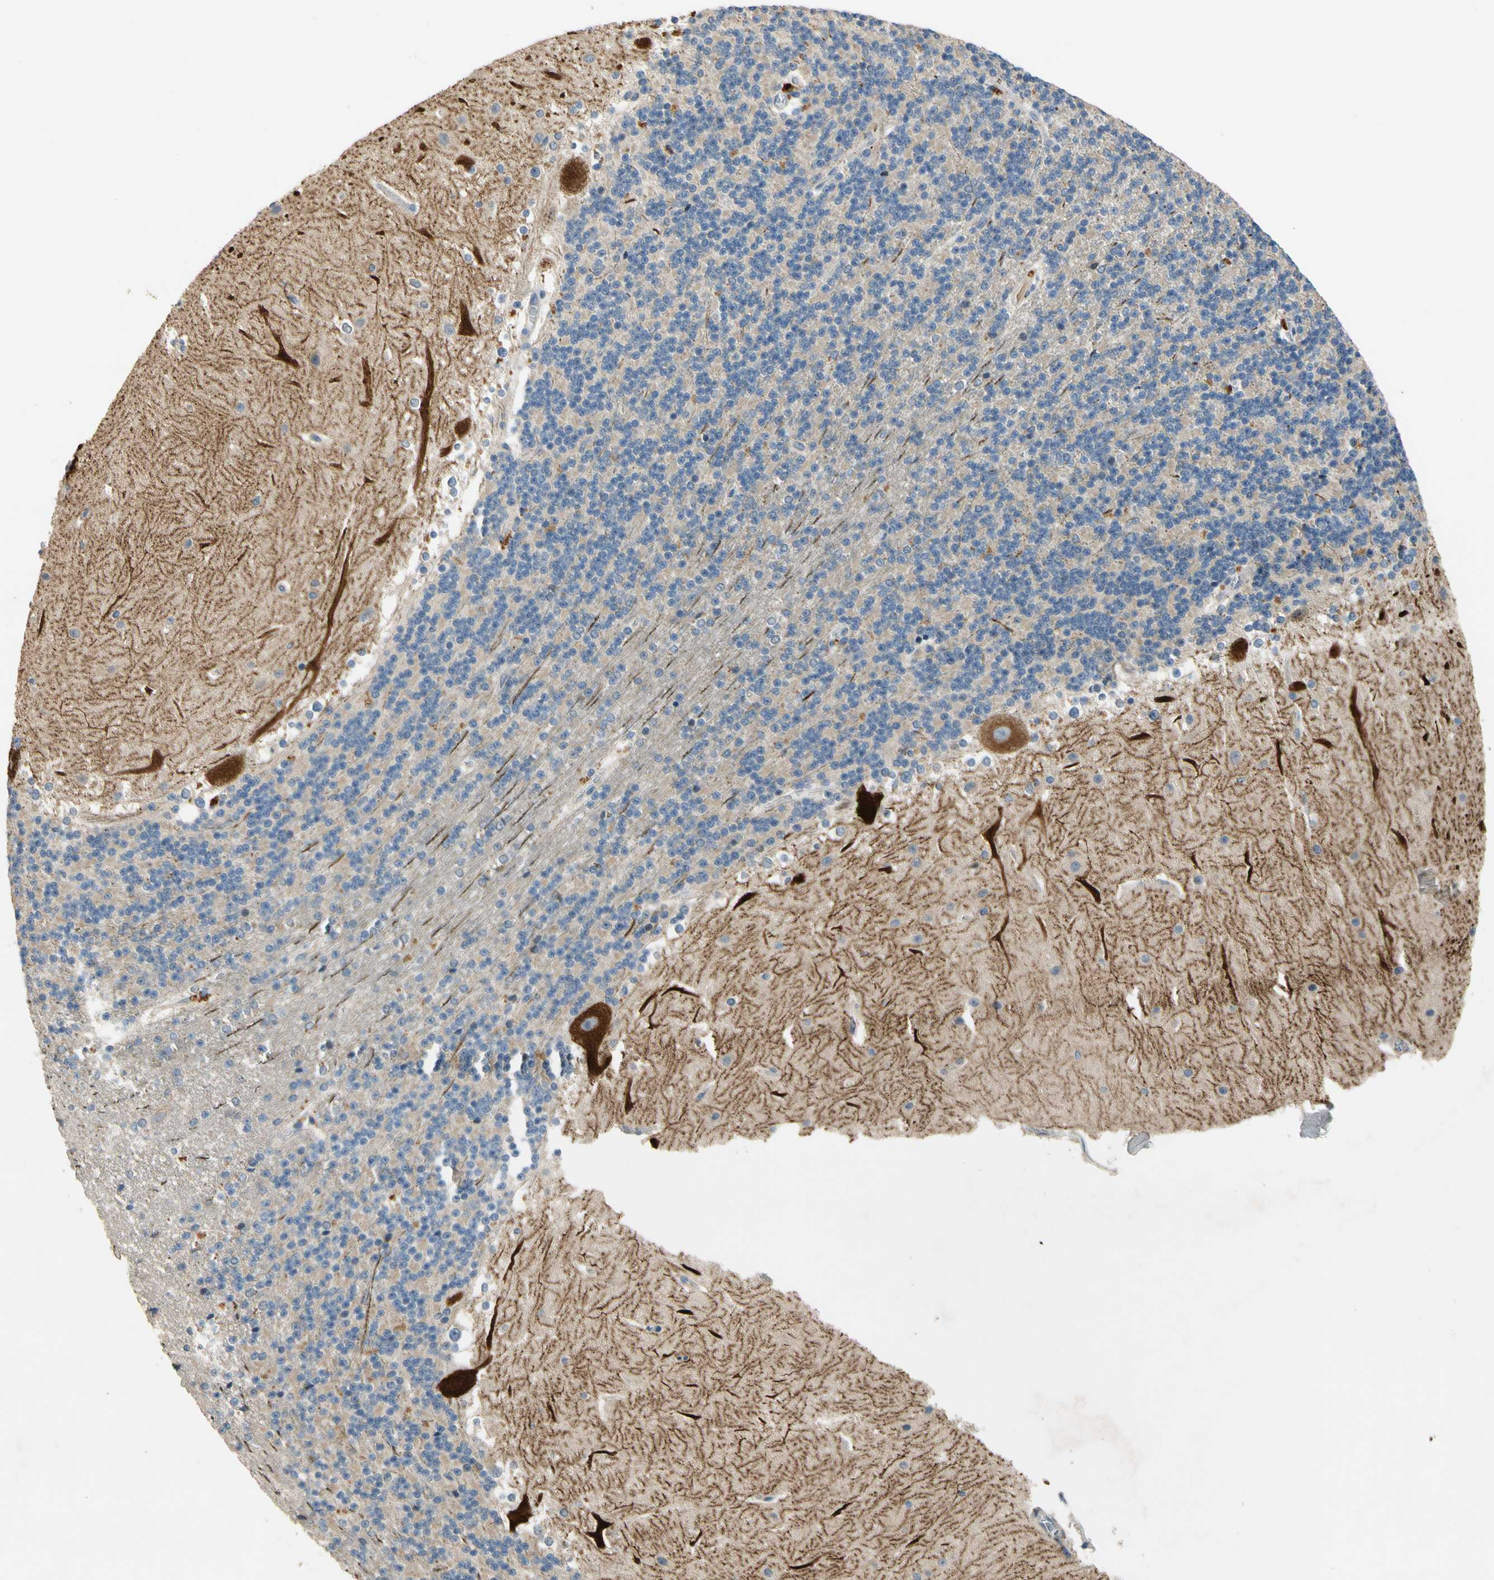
{"staining": {"intensity": "negative", "quantity": "none", "location": "none"}, "tissue": "cerebellum", "cell_type": "Cells in granular layer", "image_type": "normal", "snomed": [{"axis": "morphology", "description": "Normal tissue, NOS"}, {"axis": "topography", "description": "Cerebellum"}], "caption": "The IHC histopathology image has no significant expression in cells in granular layer of cerebellum.", "gene": "ALKBH3", "patient": {"sex": "female", "age": 19}}